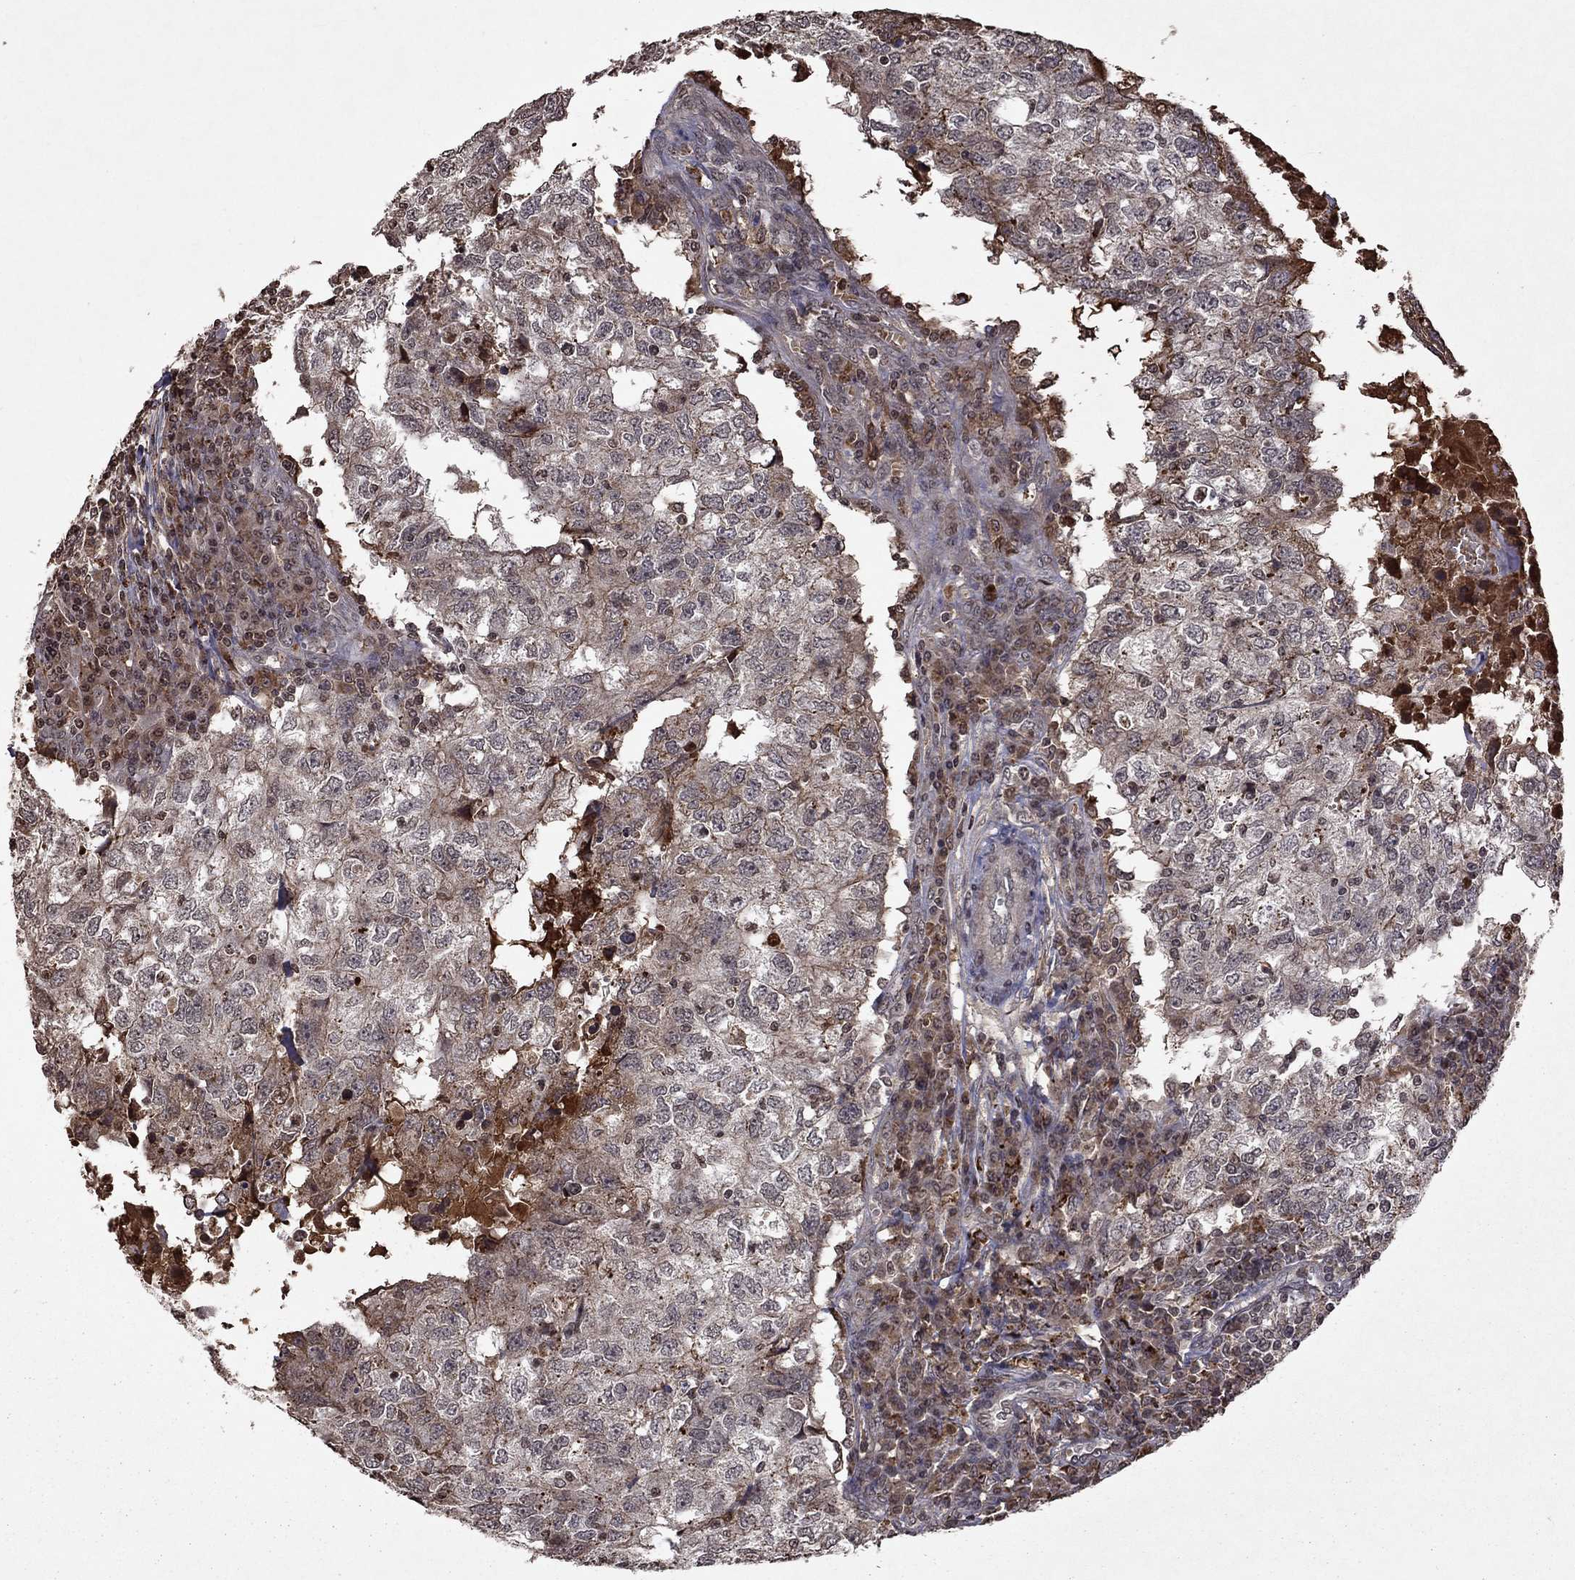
{"staining": {"intensity": "moderate", "quantity": "<25%", "location": "cytoplasmic/membranous"}, "tissue": "breast cancer", "cell_type": "Tumor cells", "image_type": "cancer", "snomed": [{"axis": "morphology", "description": "Duct carcinoma"}, {"axis": "topography", "description": "Breast"}], "caption": "IHC staining of breast cancer, which shows low levels of moderate cytoplasmic/membranous staining in about <25% of tumor cells indicating moderate cytoplasmic/membranous protein expression. The staining was performed using DAB (brown) for protein detection and nuclei were counterstained in hematoxylin (blue).", "gene": "NLGN1", "patient": {"sex": "female", "age": 30}}